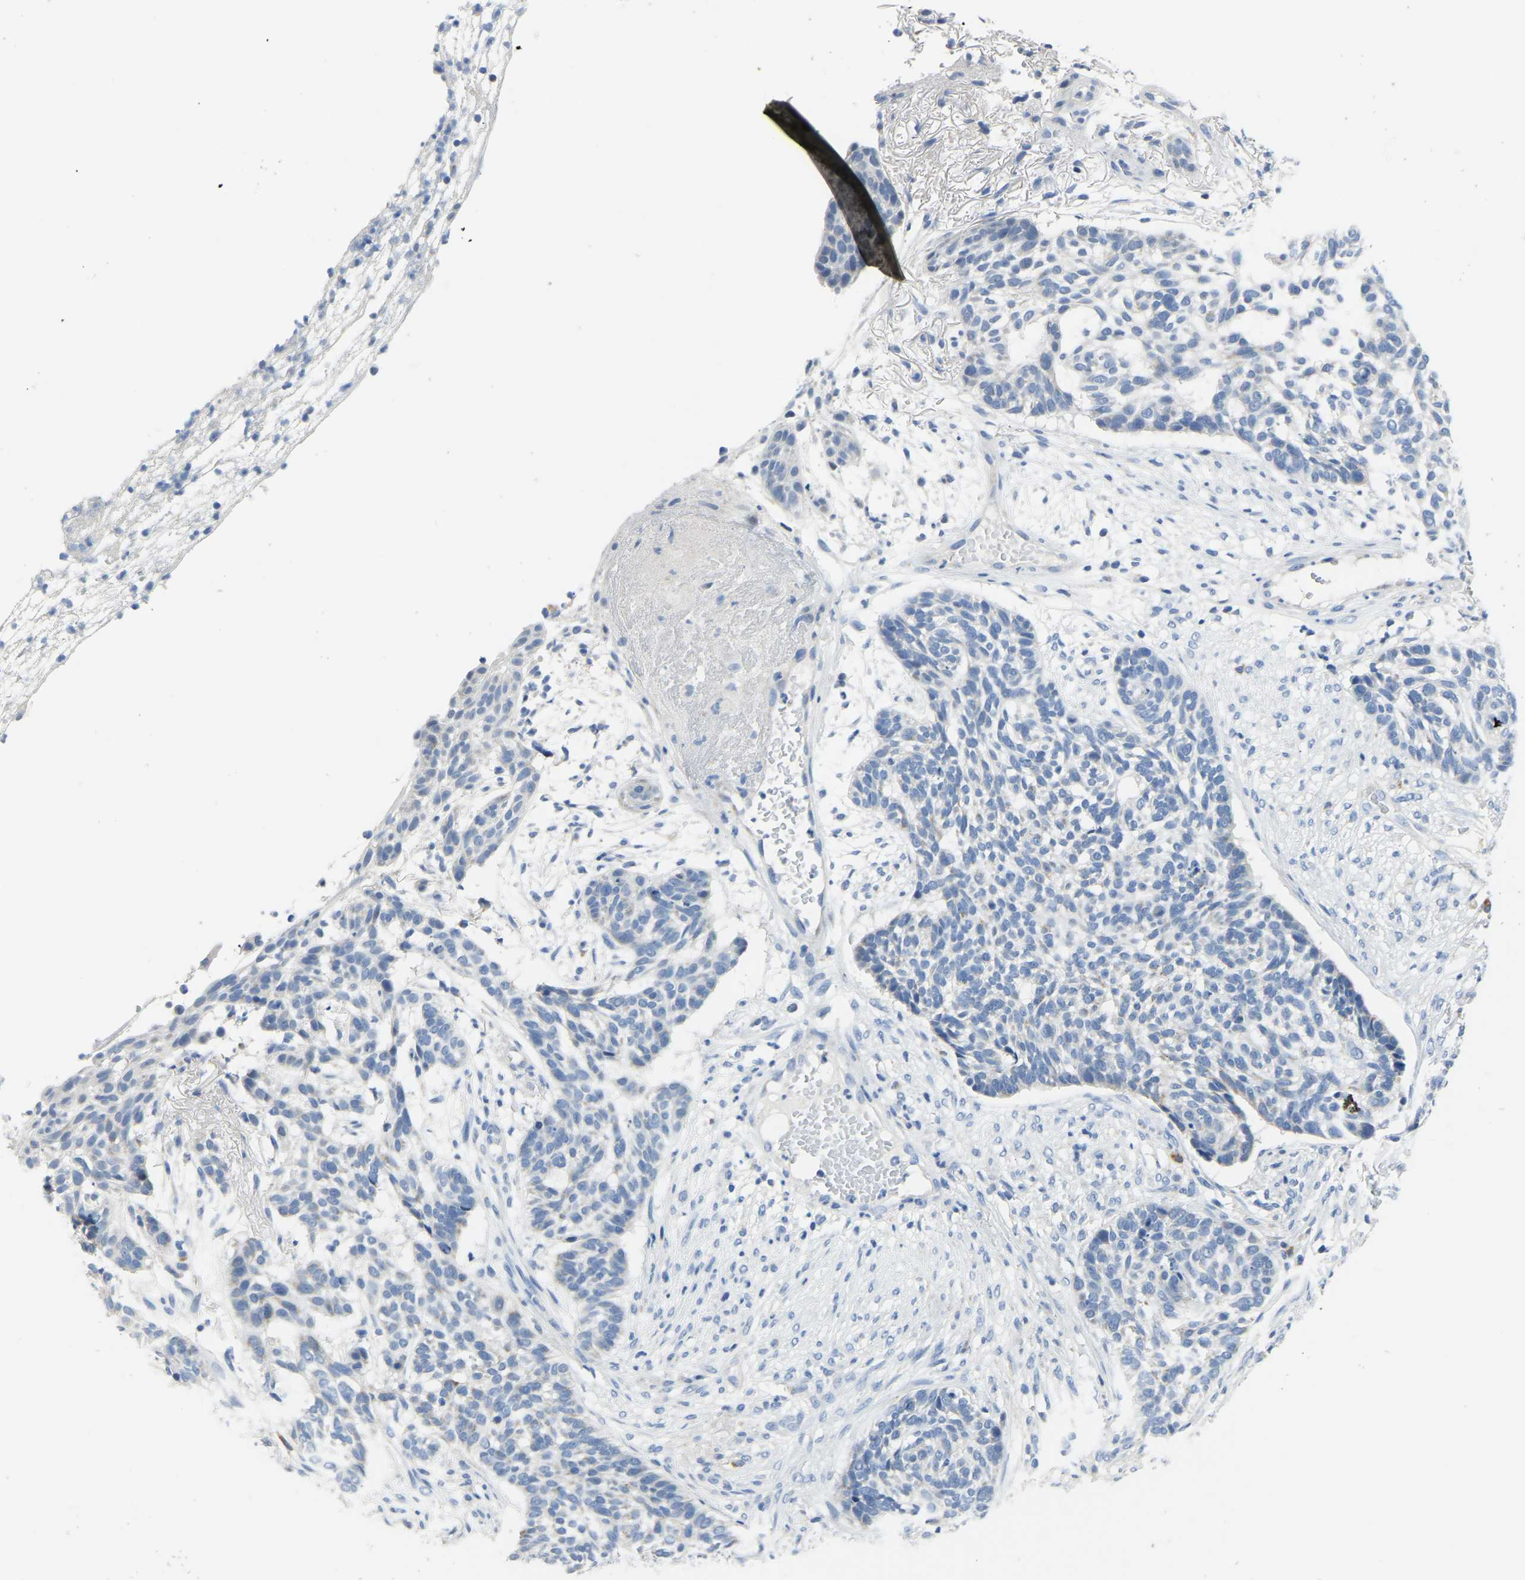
{"staining": {"intensity": "negative", "quantity": "none", "location": "none"}, "tissue": "skin cancer", "cell_type": "Tumor cells", "image_type": "cancer", "snomed": [{"axis": "morphology", "description": "Basal cell carcinoma"}, {"axis": "topography", "description": "Skin"}], "caption": "Immunohistochemistry of skin cancer (basal cell carcinoma) demonstrates no positivity in tumor cells.", "gene": "ETFA", "patient": {"sex": "male", "age": 85}}